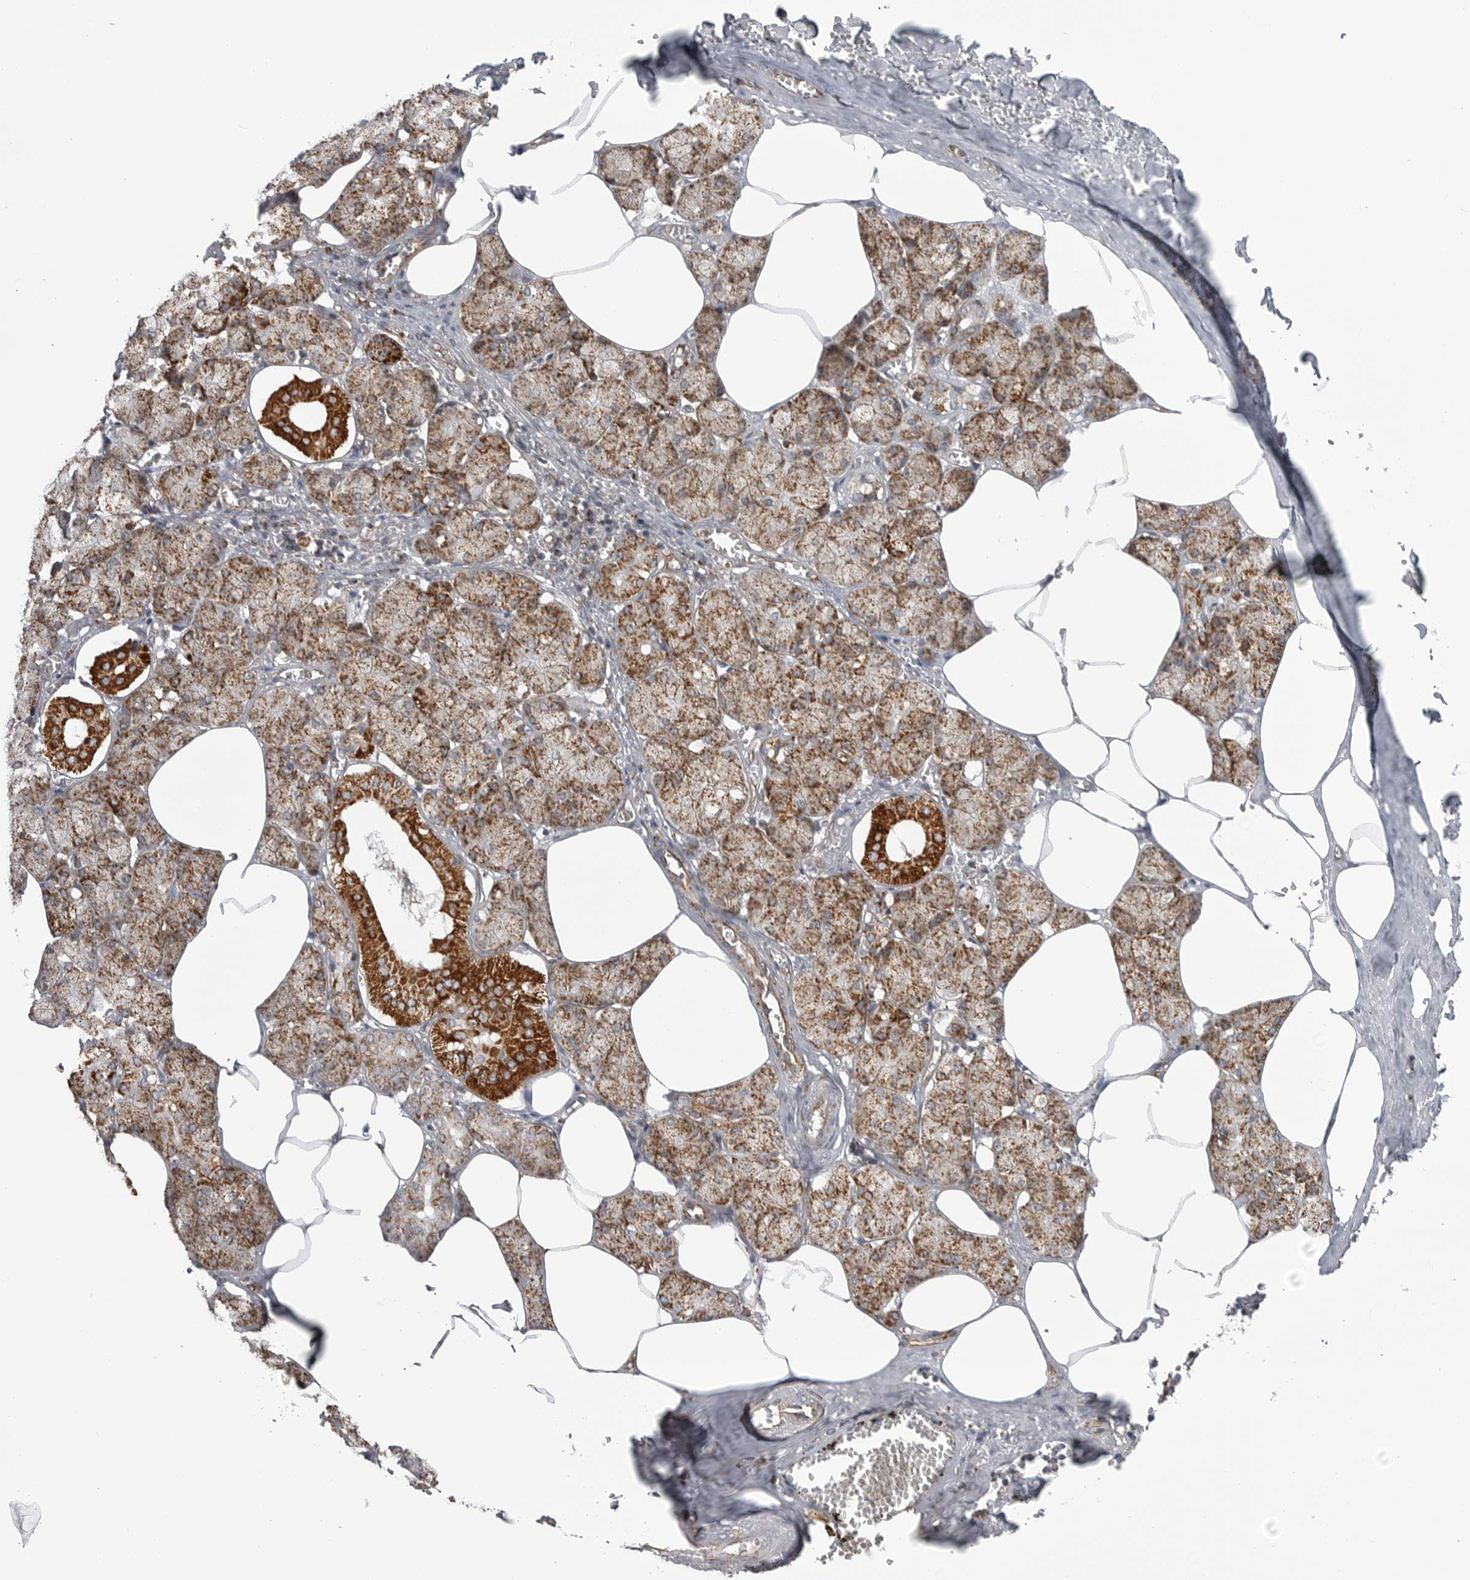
{"staining": {"intensity": "strong", "quantity": "25%-75%", "location": "cytoplasmic/membranous"}, "tissue": "salivary gland", "cell_type": "Glandular cells", "image_type": "normal", "snomed": [{"axis": "morphology", "description": "Normal tissue, NOS"}, {"axis": "topography", "description": "Salivary gland"}], "caption": "Immunohistochemical staining of normal salivary gland displays high levels of strong cytoplasmic/membranous positivity in approximately 25%-75% of glandular cells.", "gene": "FH", "patient": {"sex": "male", "age": 62}}